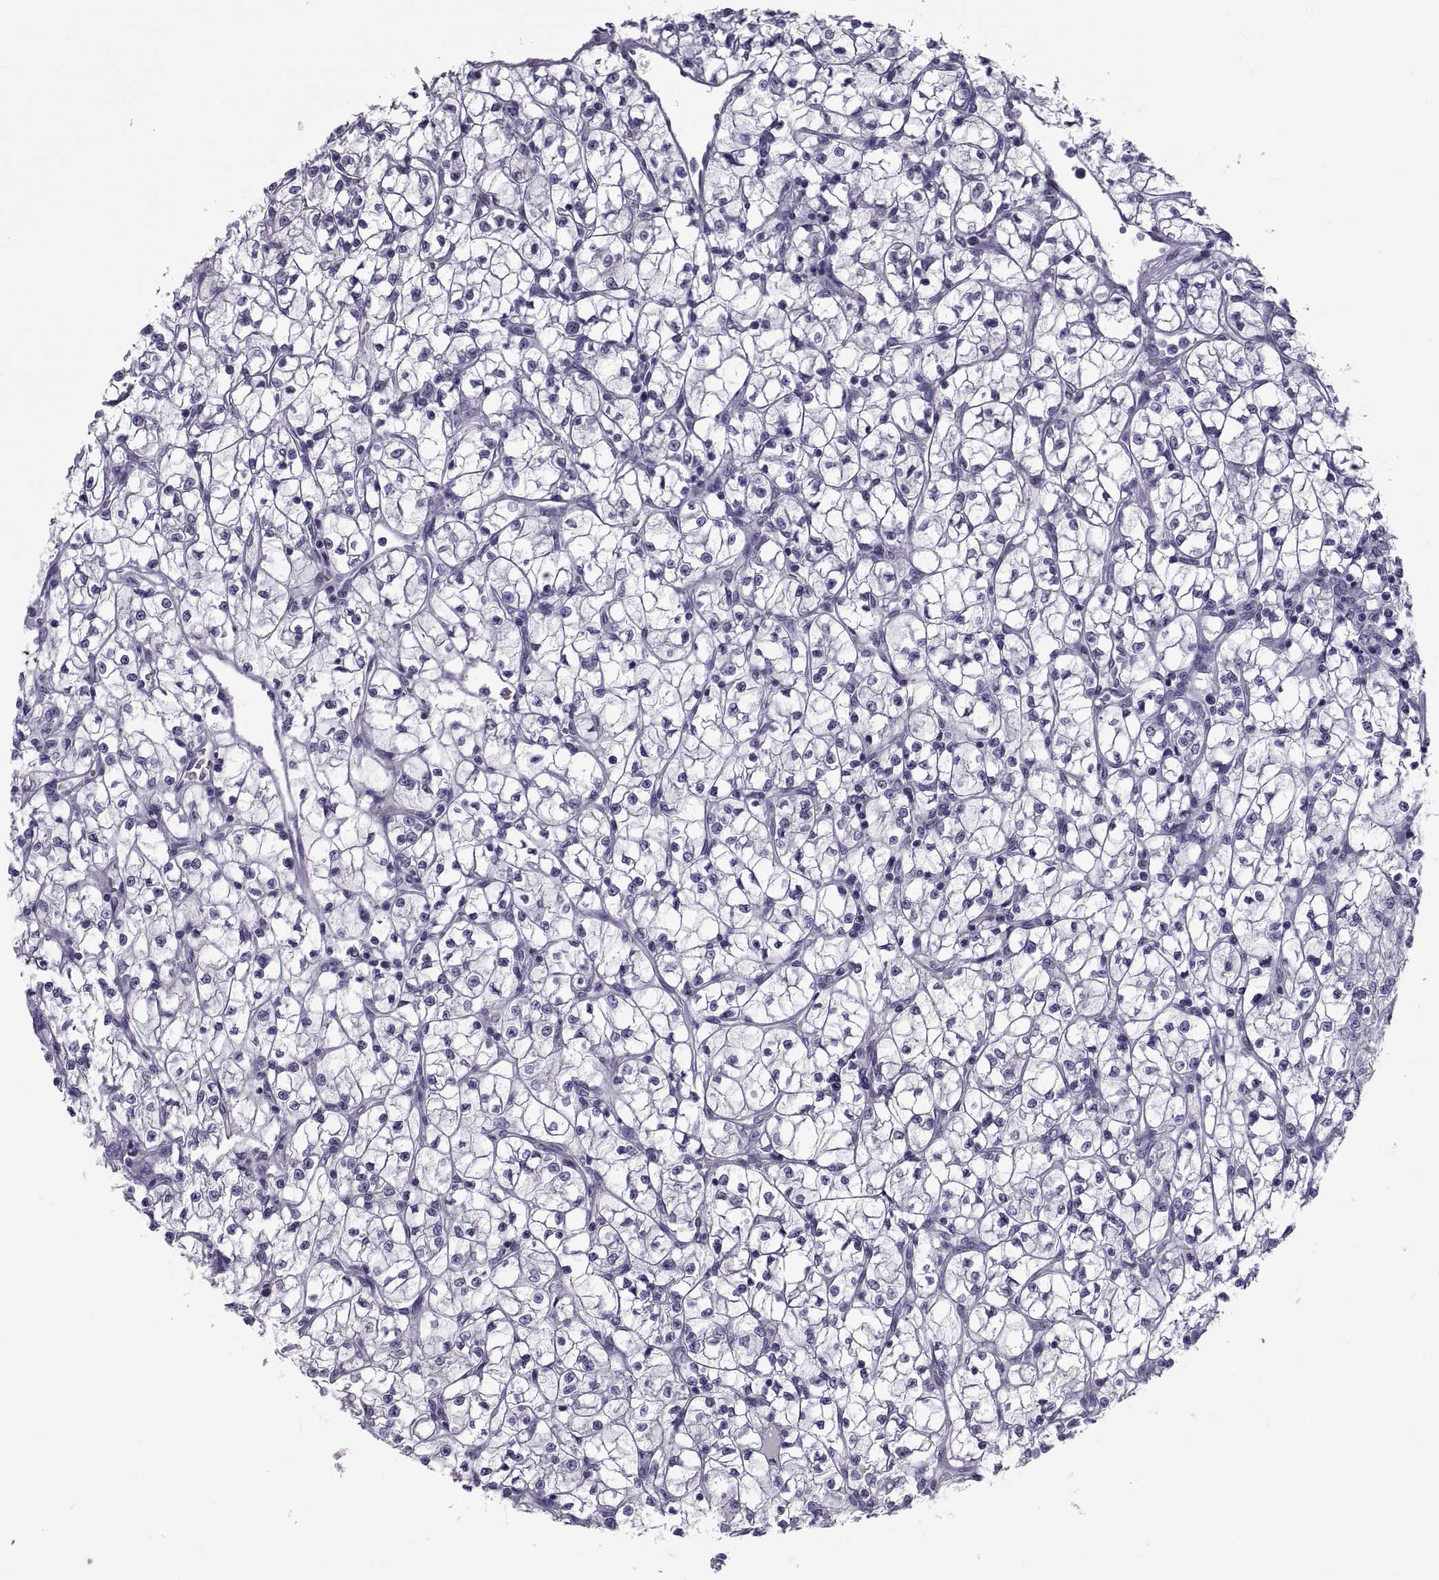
{"staining": {"intensity": "negative", "quantity": "none", "location": "none"}, "tissue": "renal cancer", "cell_type": "Tumor cells", "image_type": "cancer", "snomed": [{"axis": "morphology", "description": "Adenocarcinoma, NOS"}, {"axis": "topography", "description": "Kidney"}], "caption": "An immunohistochemistry image of adenocarcinoma (renal) is shown. There is no staining in tumor cells of adenocarcinoma (renal).", "gene": "MAGEB1", "patient": {"sex": "female", "age": 64}}